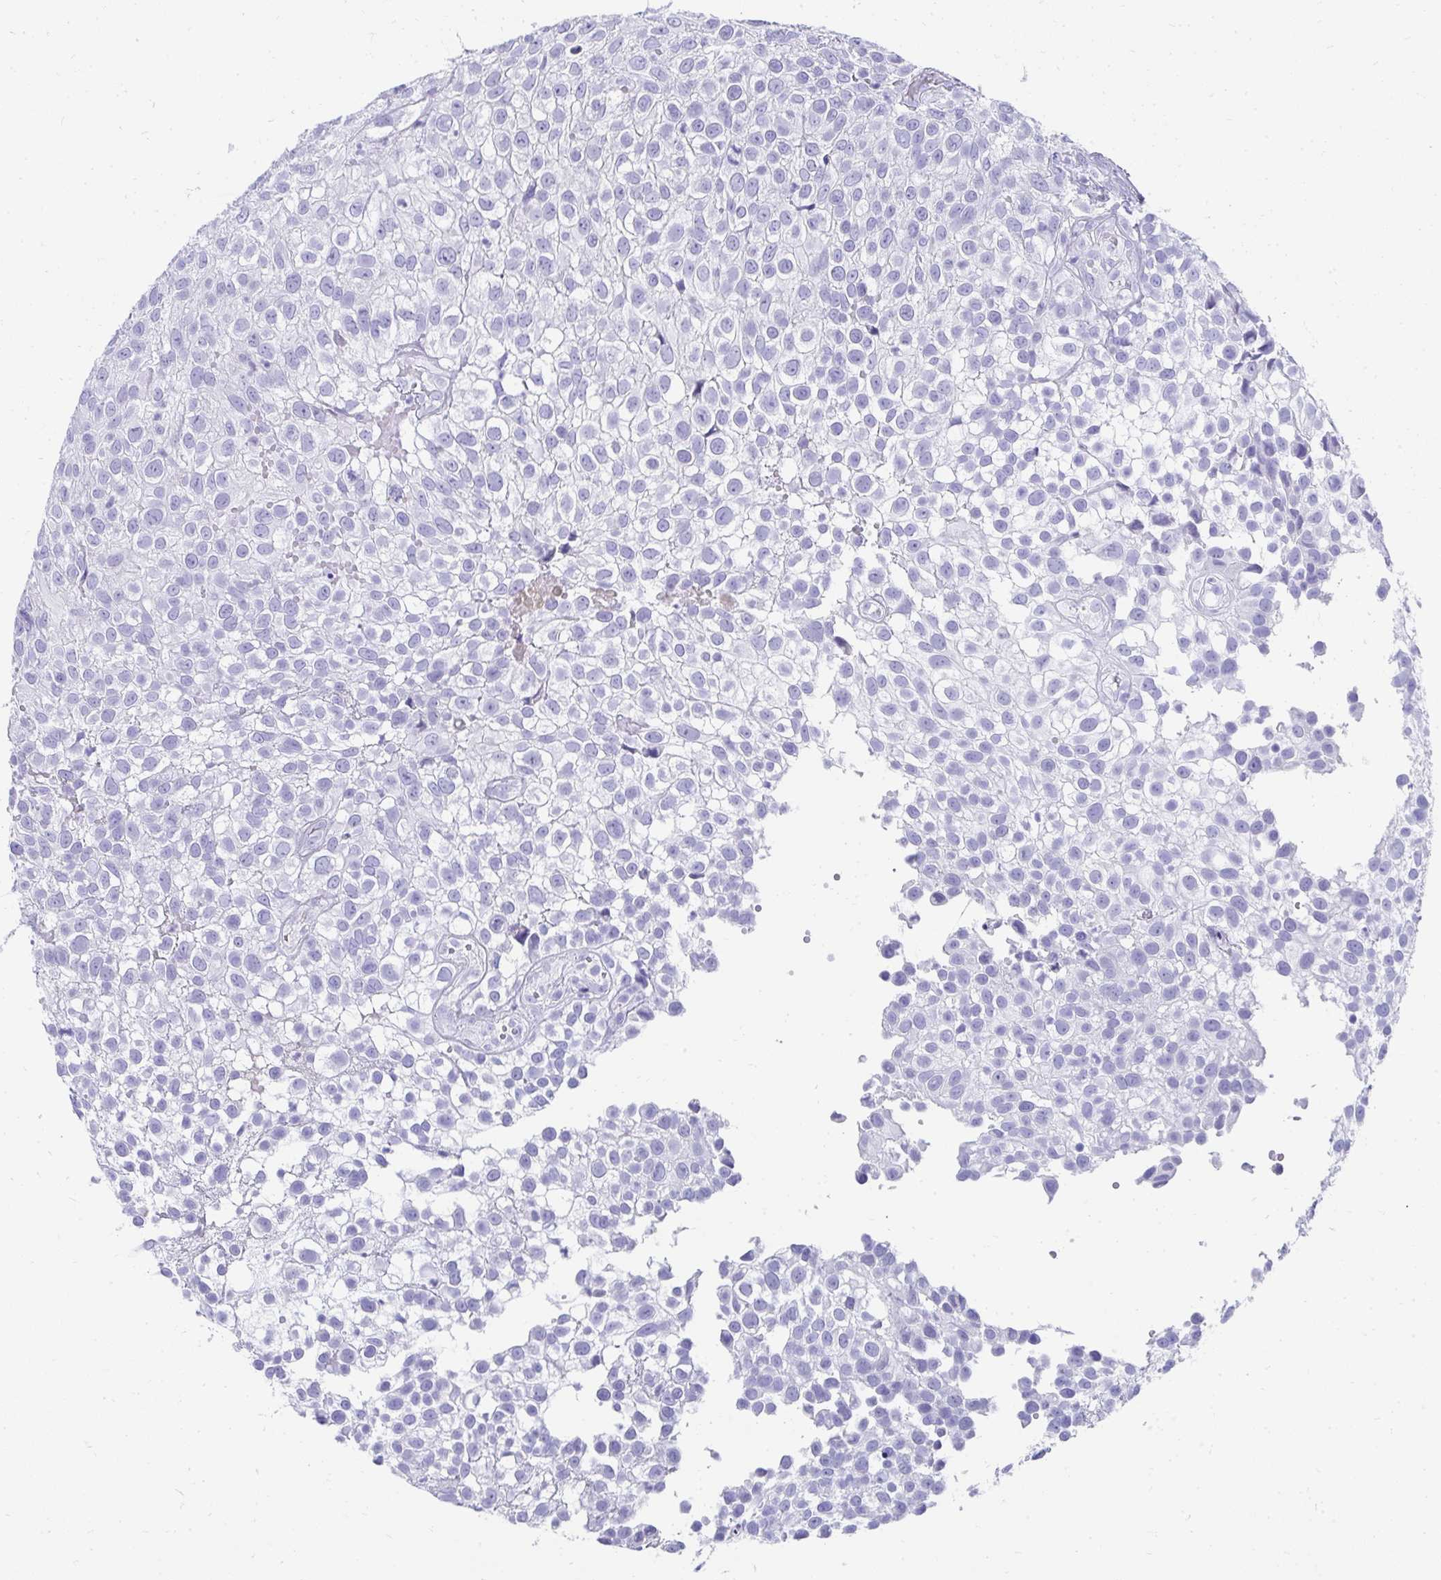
{"staining": {"intensity": "negative", "quantity": "none", "location": "none"}, "tissue": "urothelial cancer", "cell_type": "Tumor cells", "image_type": "cancer", "snomed": [{"axis": "morphology", "description": "Urothelial carcinoma, High grade"}, {"axis": "topography", "description": "Urinary bladder"}], "caption": "DAB (3,3'-diaminobenzidine) immunohistochemical staining of high-grade urothelial carcinoma reveals no significant positivity in tumor cells.", "gene": "TNNT1", "patient": {"sex": "male", "age": 56}}